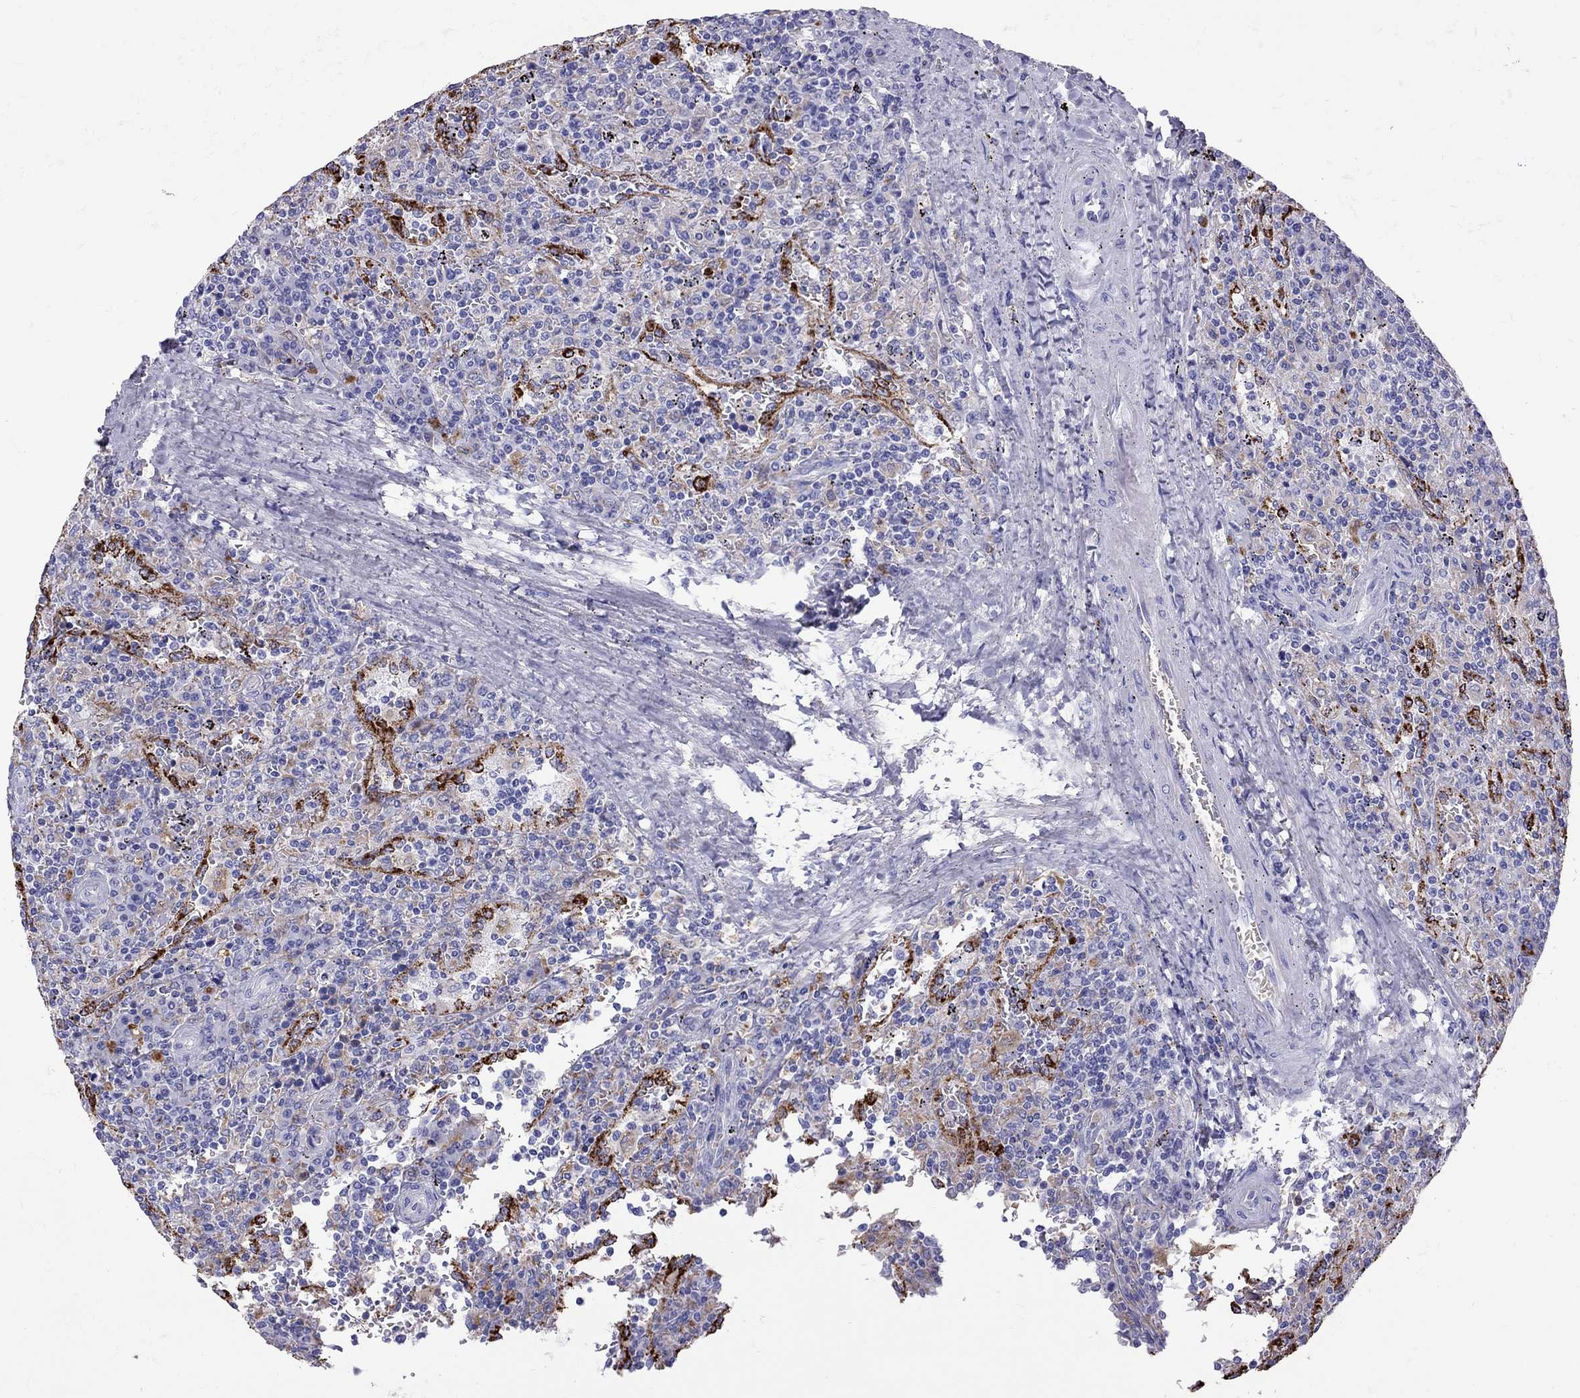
{"staining": {"intensity": "negative", "quantity": "none", "location": "none"}, "tissue": "lymphoma", "cell_type": "Tumor cells", "image_type": "cancer", "snomed": [{"axis": "morphology", "description": "Malignant lymphoma, non-Hodgkin's type, Low grade"}, {"axis": "topography", "description": "Spleen"}], "caption": "A photomicrograph of human lymphoma is negative for staining in tumor cells.", "gene": "SERPINA3", "patient": {"sex": "male", "age": 62}}